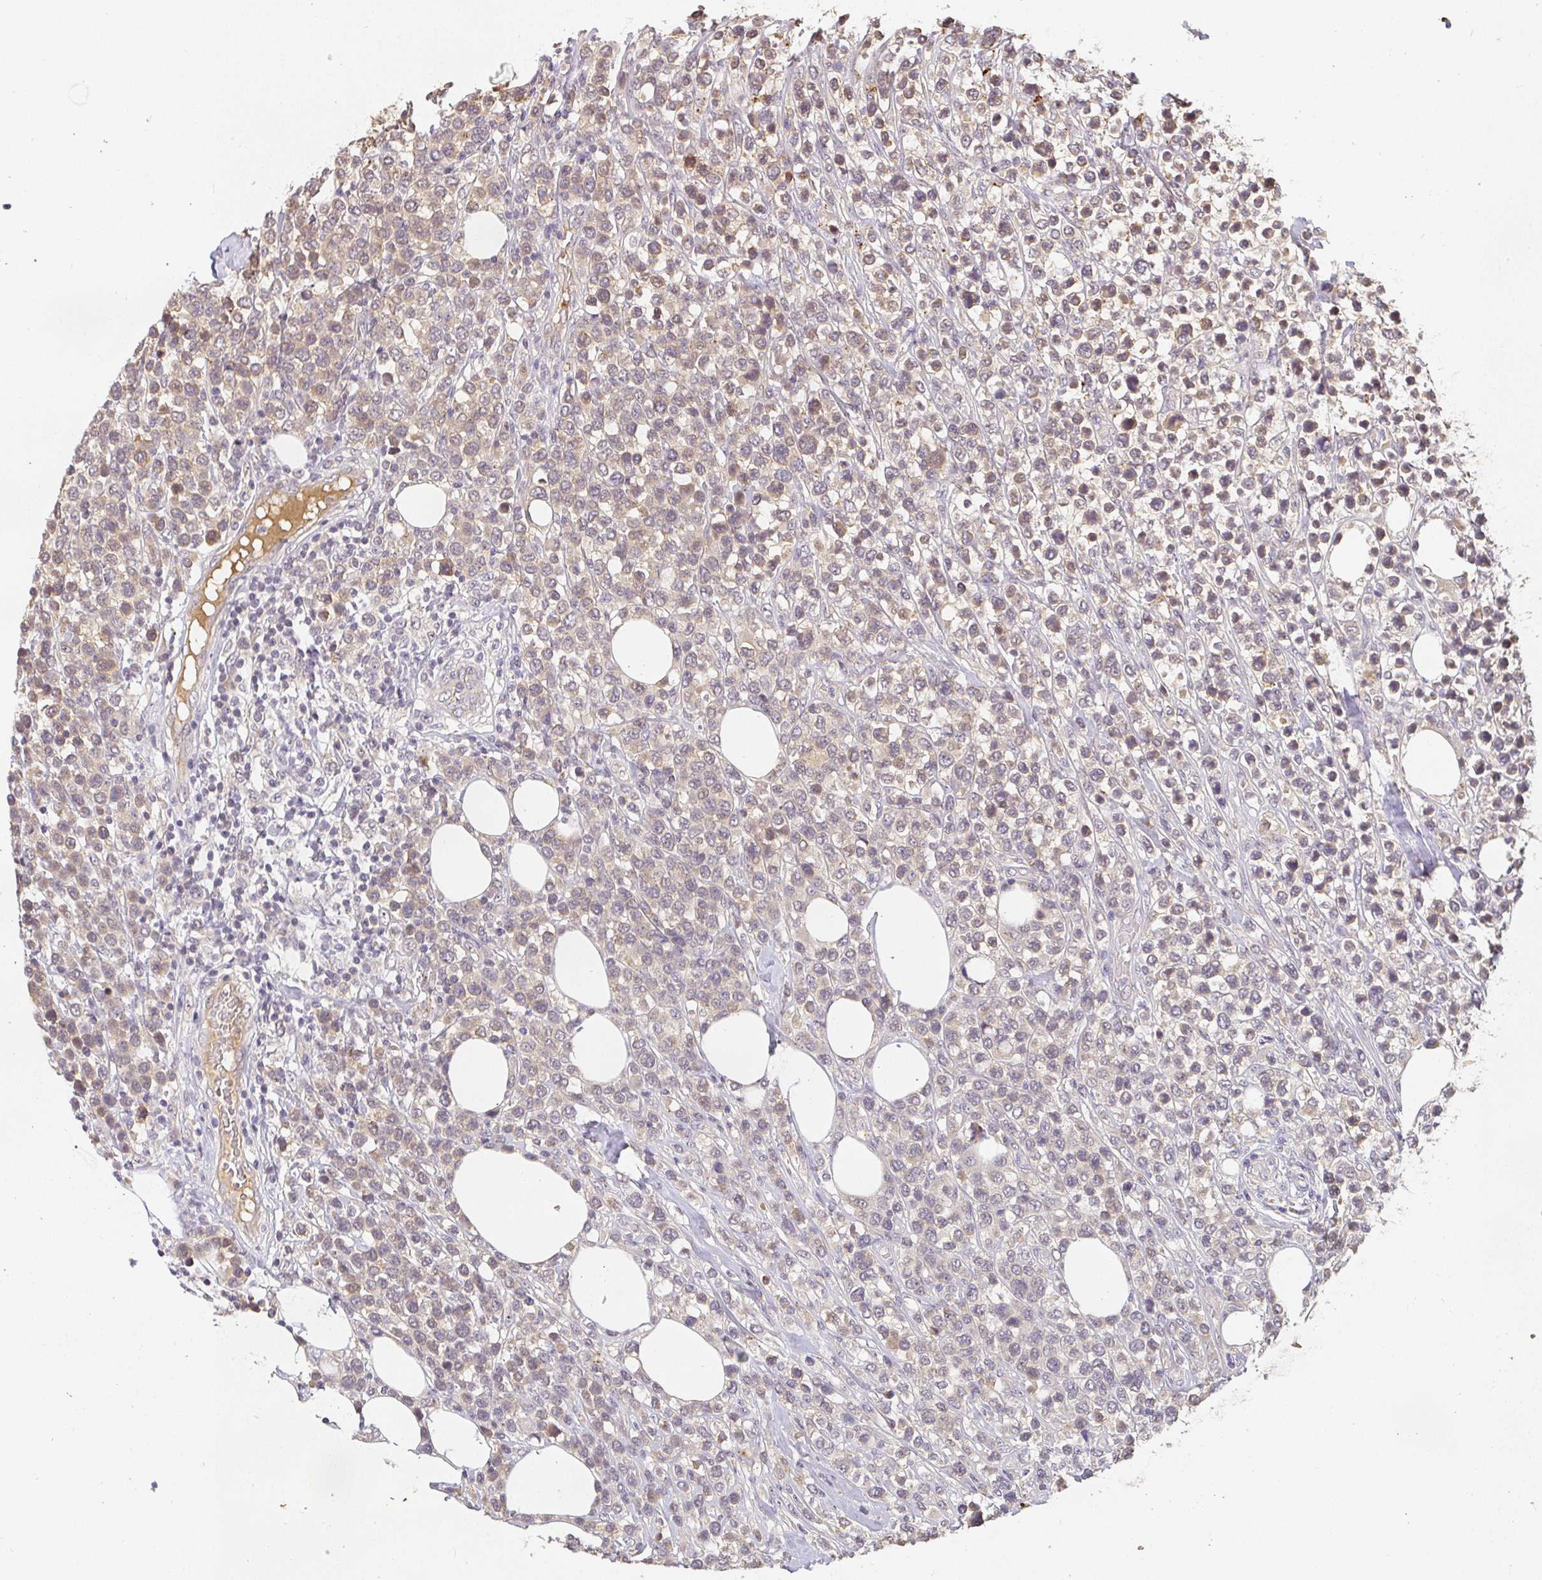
{"staining": {"intensity": "weak", "quantity": "<25%", "location": "cytoplasmic/membranous"}, "tissue": "lymphoma", "cell_type": "Tumor cells", "image_type": "cancer", "snomed": [{"axis": "morphology", "description": "Malignant lymphoma, non-Hodgkin's type, High grade"}, {"axis": "topography", "description": "Soft tissue"}], "caption": "The photomicrograph reveals no staining of tumor cells in high-grade malignant lymphoma, non-Hodgkin's type. Brightfield microscopy of IHC stained with DAB (3,3'-diaminobenzidine) (brown) and hematoxylin (blue), captured at high magnification.", "gene": "SLC35B3", "patient": {"sex": "female", "age": 56}}